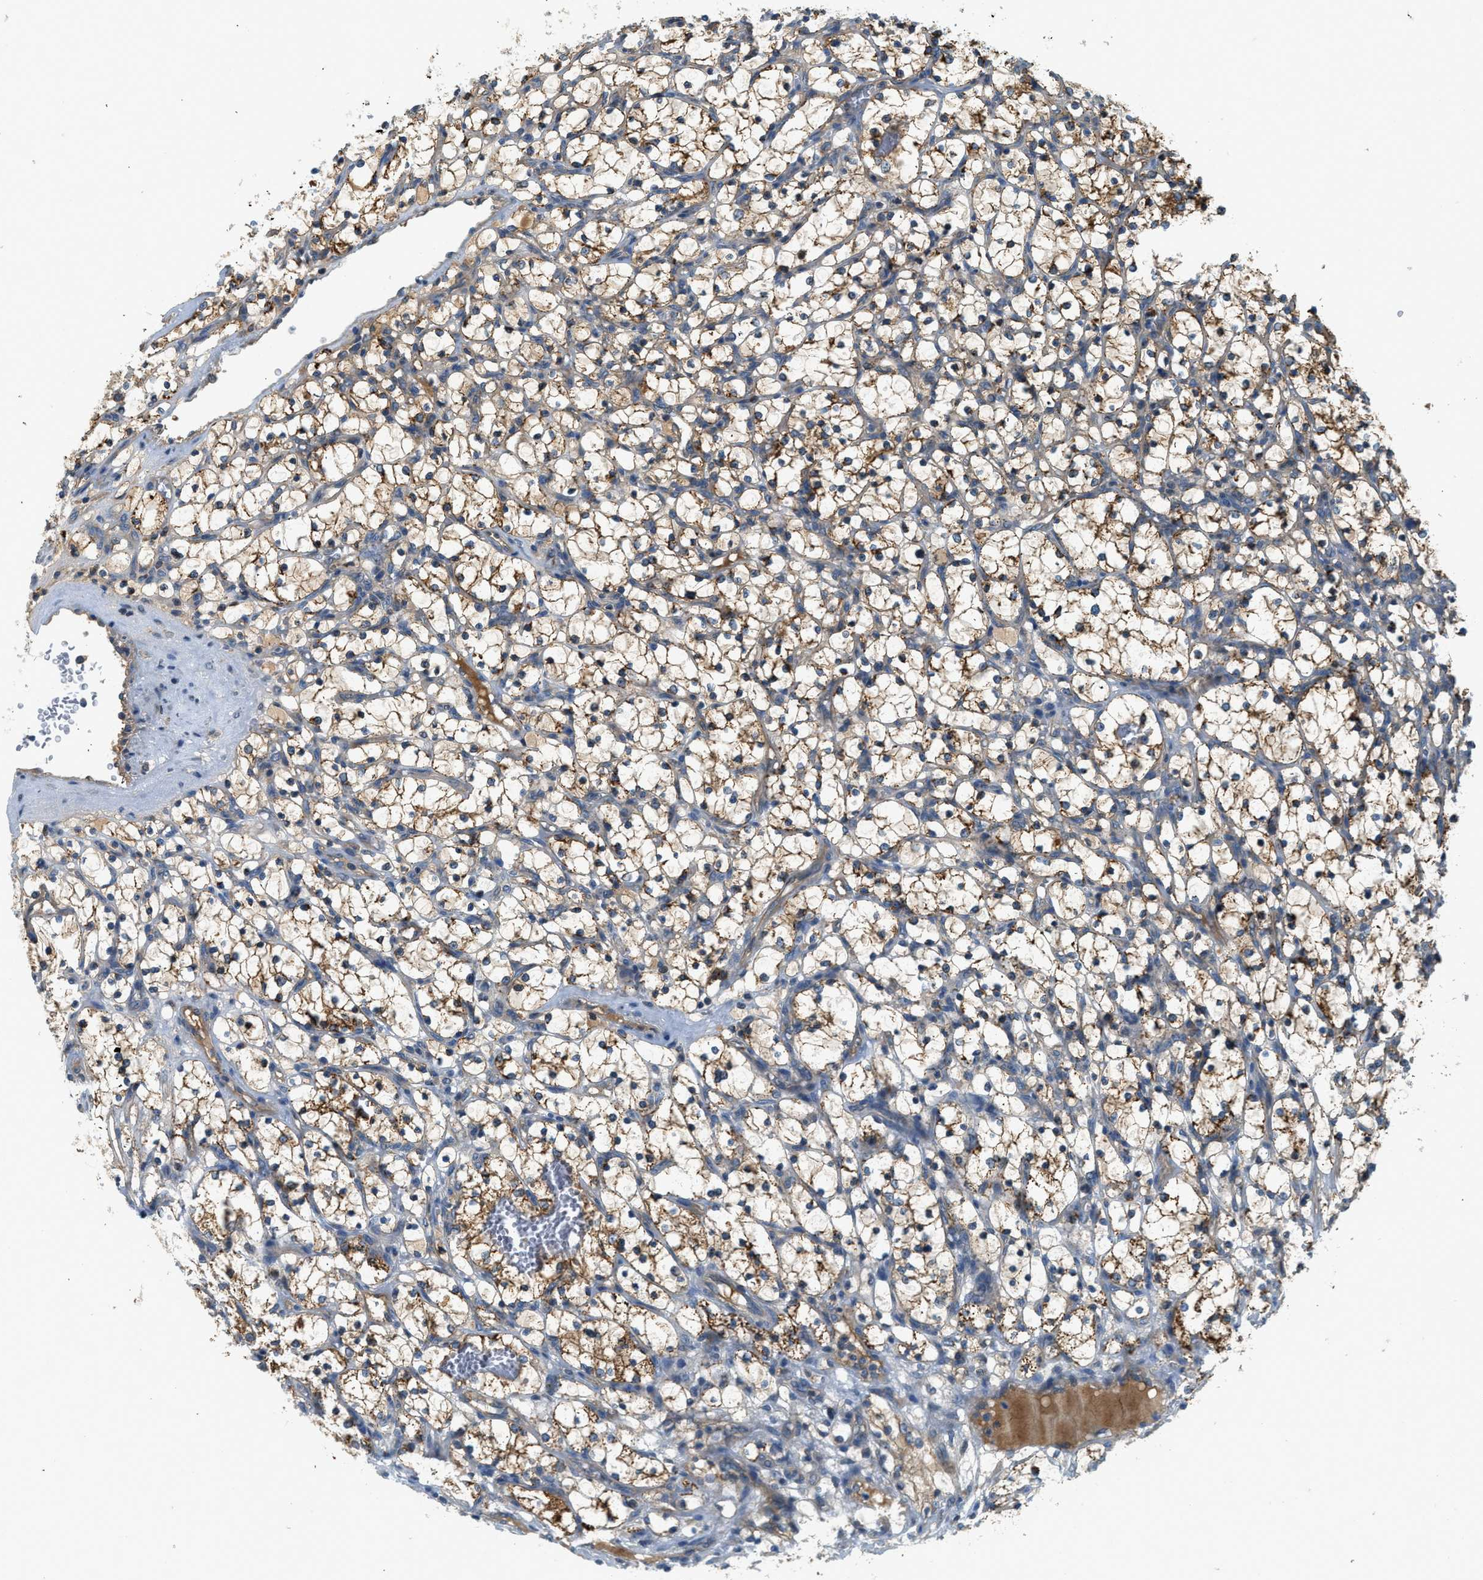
{"staining": {"intensity": "moderate", "quantity": "25%-75%", "location": "cytoplasmic/membranous"}, "tissue": "renal cancer", "cell_type": "Tumor cells", "image_type": "cancer", "snomed": [{"axis": "morphology", "description": "Adenocarcinoma, NOS"}, {"axis": "topography", "description": "Kidney"}], "caption": "Renal cancer tissue shows moderate cytoplasmic/membranous positivity in about 25%-75% of tumor cells", "gene": "KCNK1", "patient": {"sex": "female", "age": 69}}